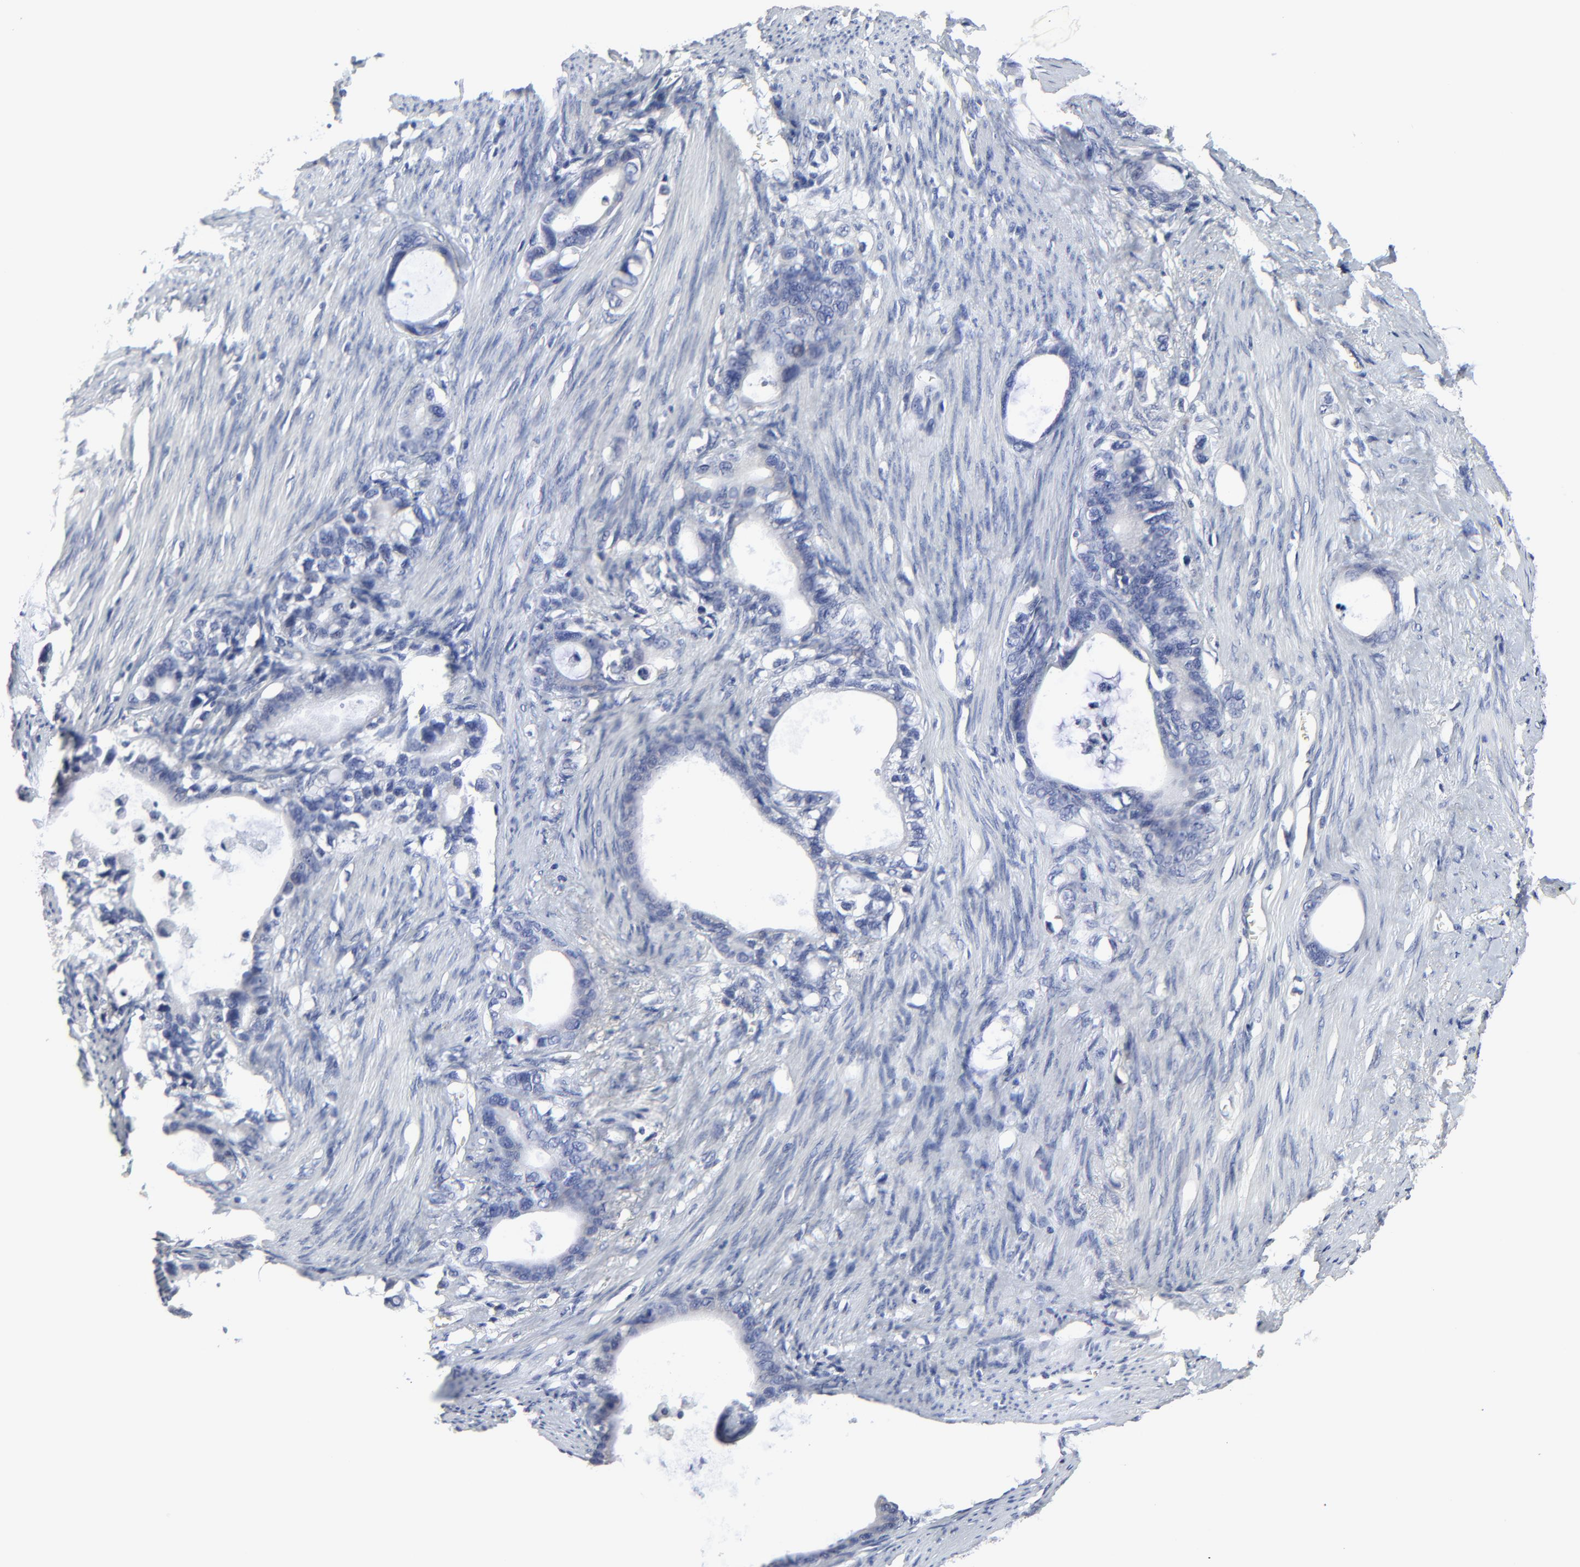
{"staining": {"intensity": "negative", "quantity": "none", "location": "none"}, "tissue": "stomach cancer", "cell_type": "Tumor cells", "image_type": "cancer", "snomed": [{"axis": "morphology", "description": "Adenocarcinoma, NOS"}, {"axis": "topography", "description": "Stomach"}], "caption": "This is an immunohistochemistry image of human adenocarcinoma (stomach). There is no staining in tumor cells.", "gene": "DHRSX", "patient": {"sex": "female", "age": 75}}